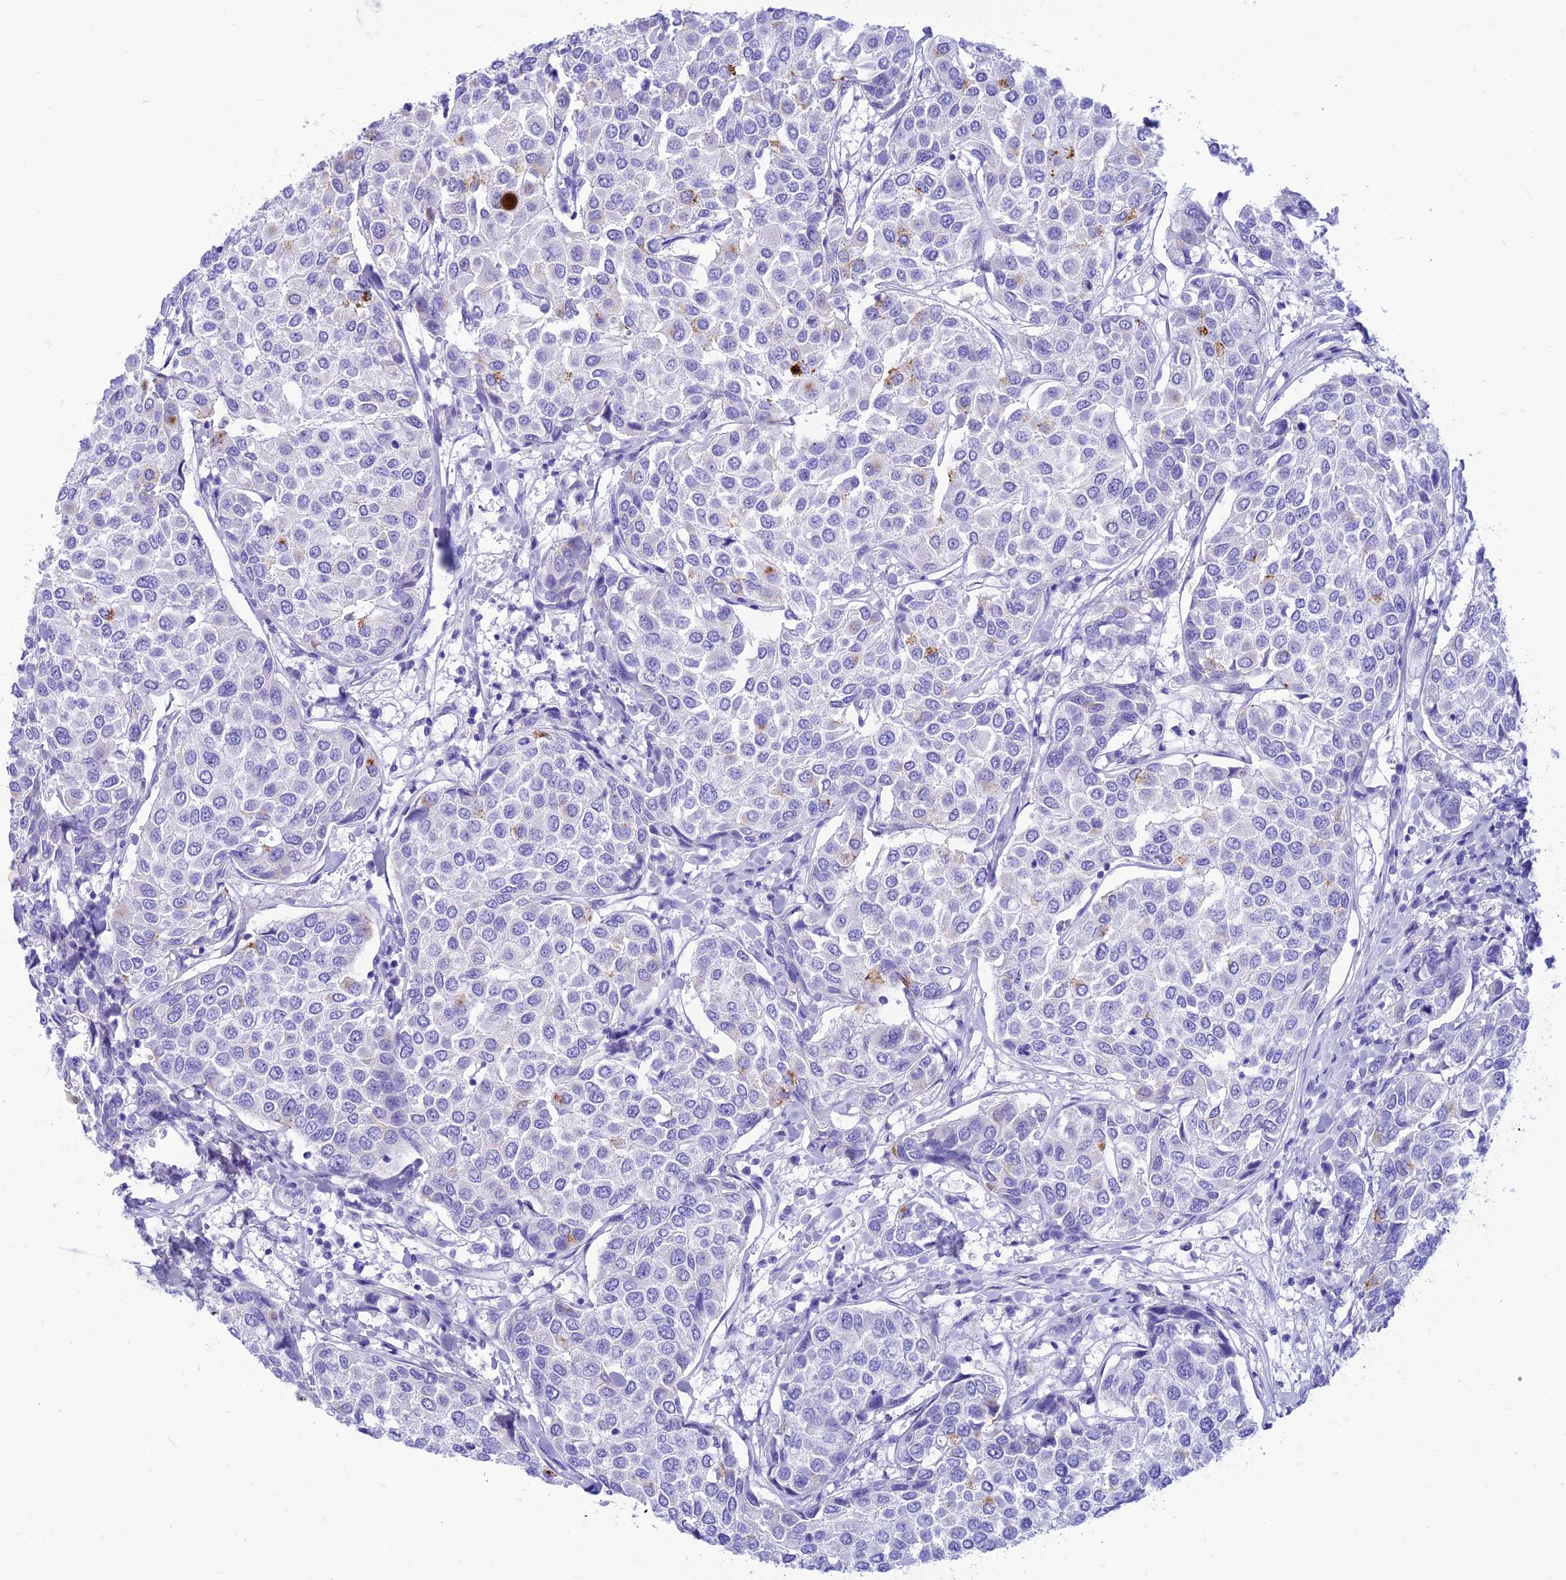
{"staining": {"intensity": "negative", "quantity": "none", "location": "none"}, "tissue": "breast cancer", "cell_type": "Tumor cells", "image_type": "cancer", "snomed": [{"axis": "morphology", "description": "Duct carcinoma"}, {"axis": "topography", "description": "Breast"}], "caption": "A photomicrograph of human breast cancer (invasive ductal carcinoma) is negative for staining in tumor cells.", "gene": "PRNP", "patient": {"sex": "female", "age": 55}}